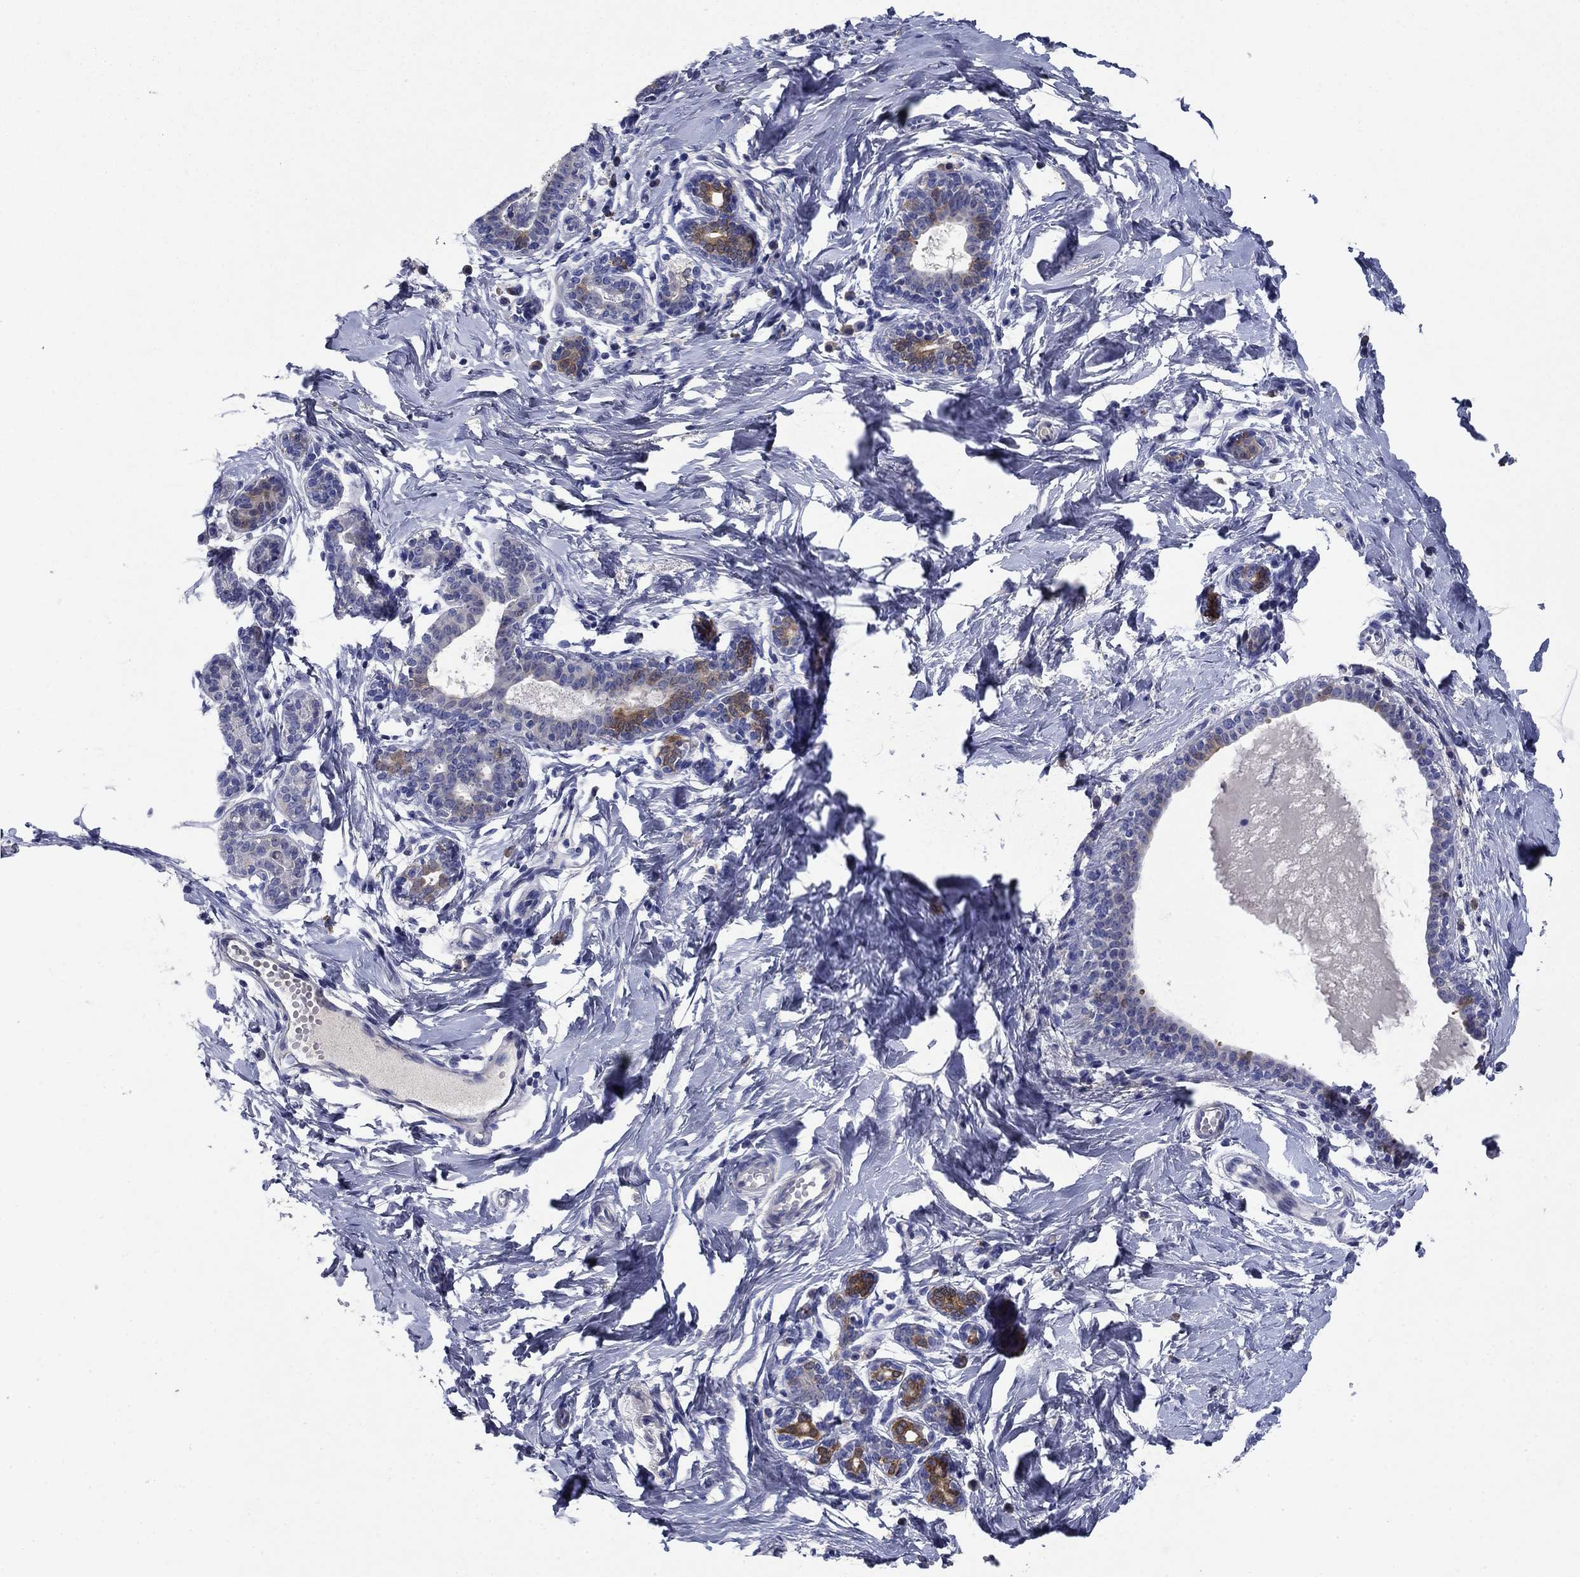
{"staining": {"intensity": "negative", "quantity": "none", "location": "none"}, "tissue": "breast", "cell_type": "Adipocytes", "image_type": "normal", "snomed": [{"axis": "morphology", "description": "Normal tissue, NOS"}, {"axis": "topography", "description": "Breast"}], "caption": "Immunohistochemistry histopathology image of unremarkable breast: human breast stained with DAB displays no significant protein staining in adipocytes.", "gene": "SULT2B1", "patient": {"sex": "female", "age": 37}}